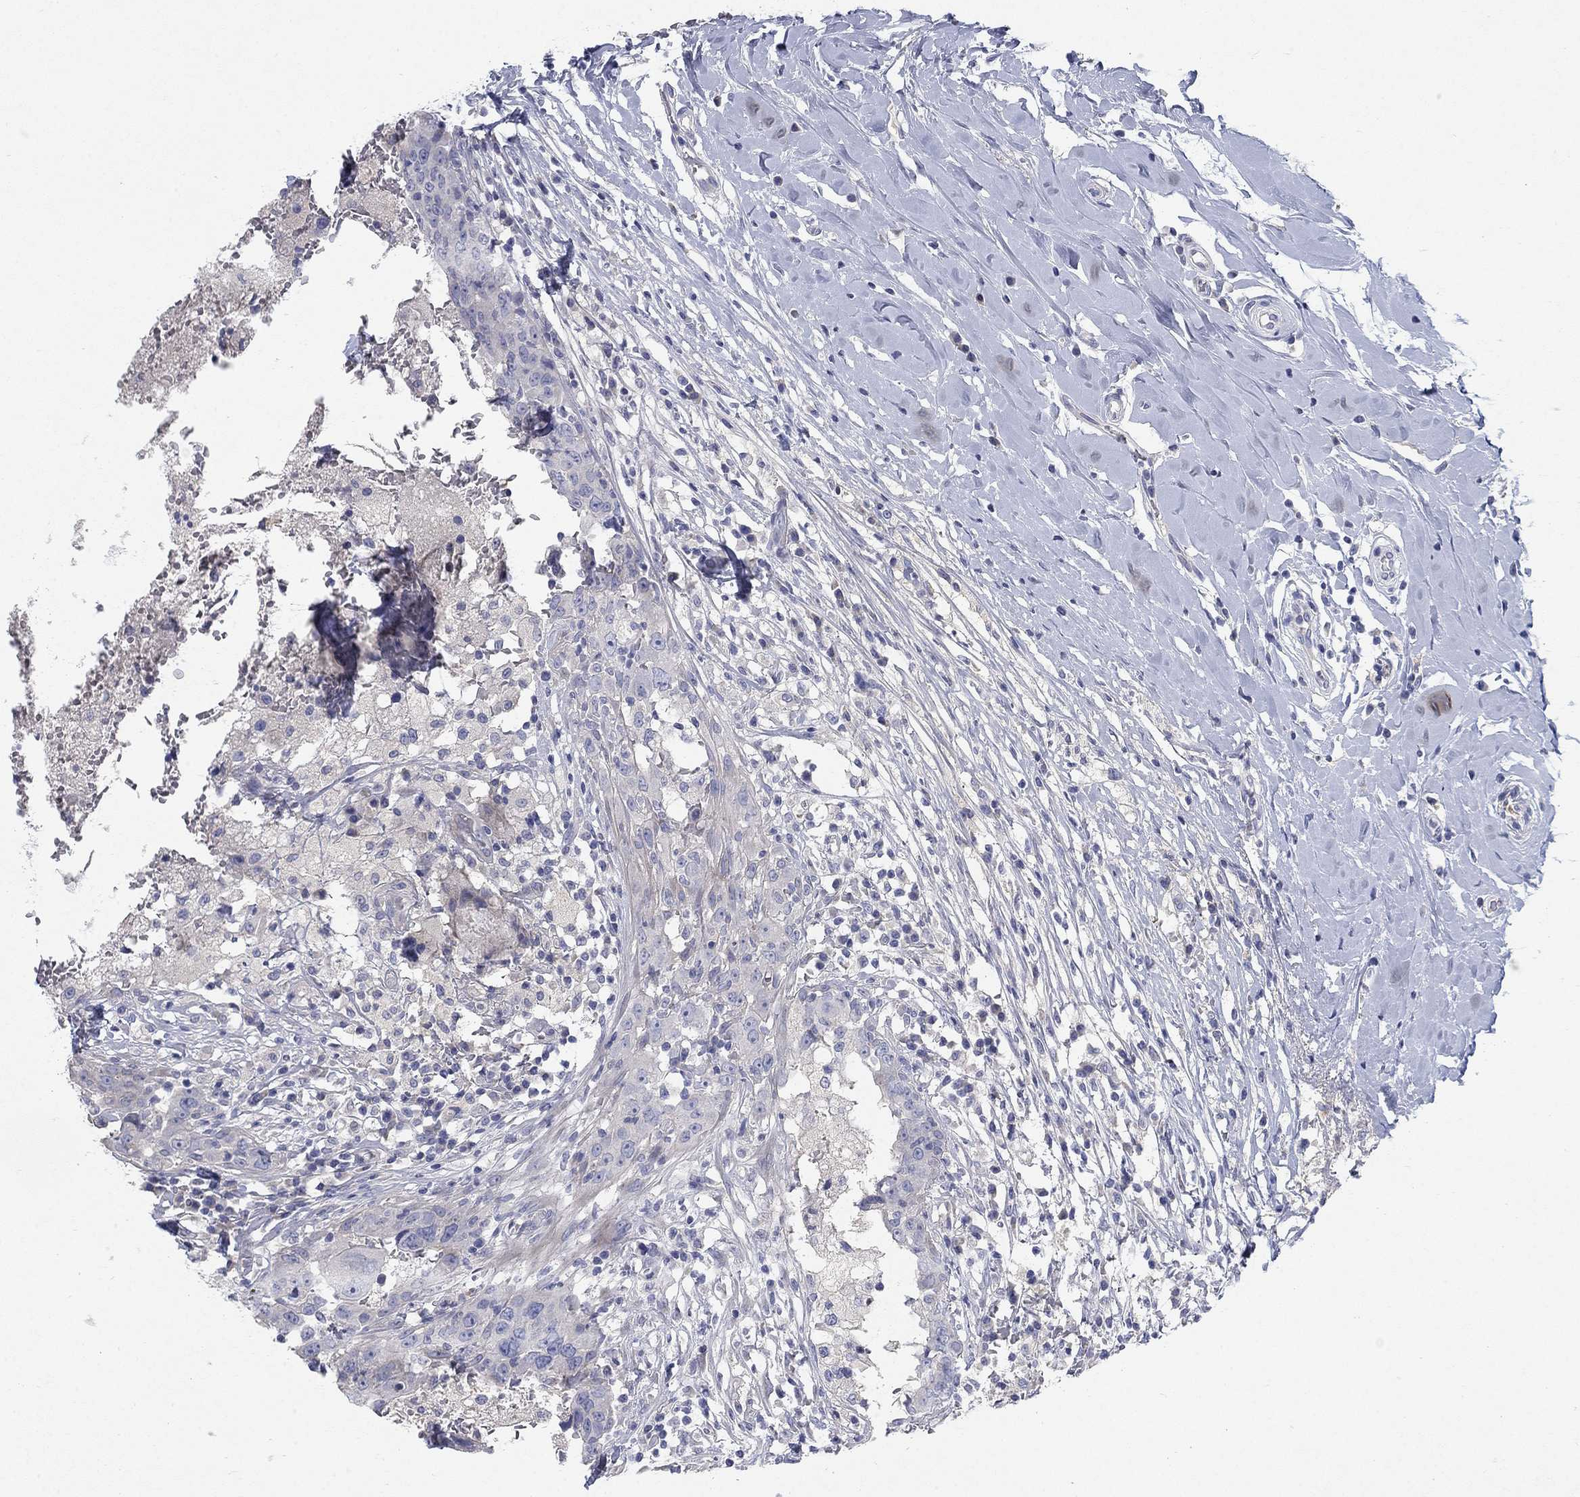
{"staining": {"intensity": "negative", "quantity": "none", "location": "none"}, "tissue": "breast cancer", "cell_type": "Tumor cells", "image_type": "cancer", "snomed": [{"axis": "morphology", "description": "Duct carcinoma"}, {"axis": "topography", "description": "Breast"}], "caption": "The IHC histopathology image has no significant staining in tumor cells of breast cancer tissue. (DAB (3,3'-diaminobenzidine) immunohistochemistry (IHC) visualized using brightfield microscopy, high magnification).", "gene": "TMEM249", "patient": {"sex": "female", "age": 27}}